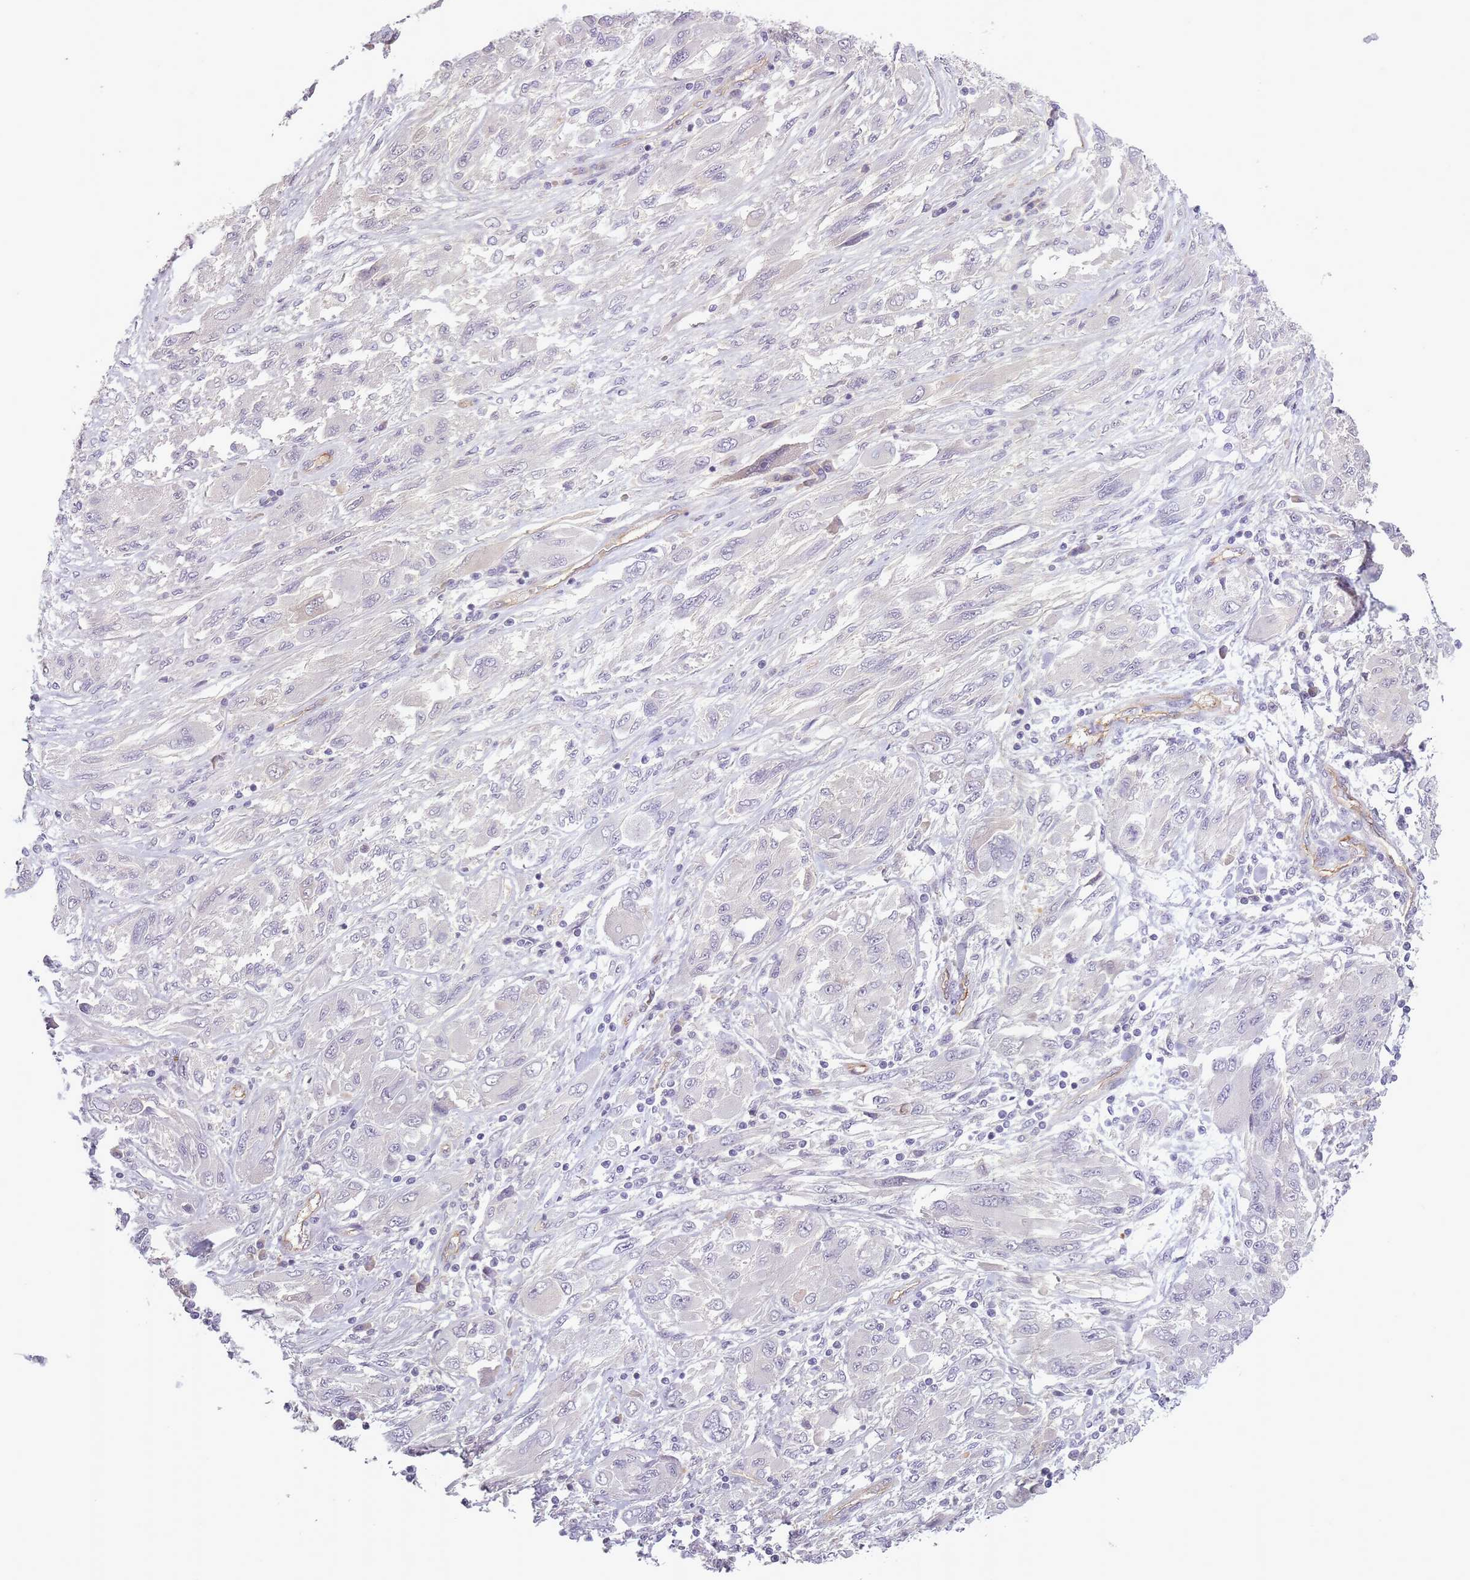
{"staining": {"intensity": "negative", "quantity": "none", "location": "none"}, "tissue": "melanoma", "cell_type": "Tumor cells", "image_type": "cancer", "snomed": [{"axis": "morphology", "description": "Malignant melanoma, NOS"}, {"axis": "topography", "description": "Skin"}], "caption": "Human malignant melanoma stained for a protein using IHC displays no positivity in tumor cells.", "gene": "SLC8A2", "patient": {"sex": "female", "age": 91}}